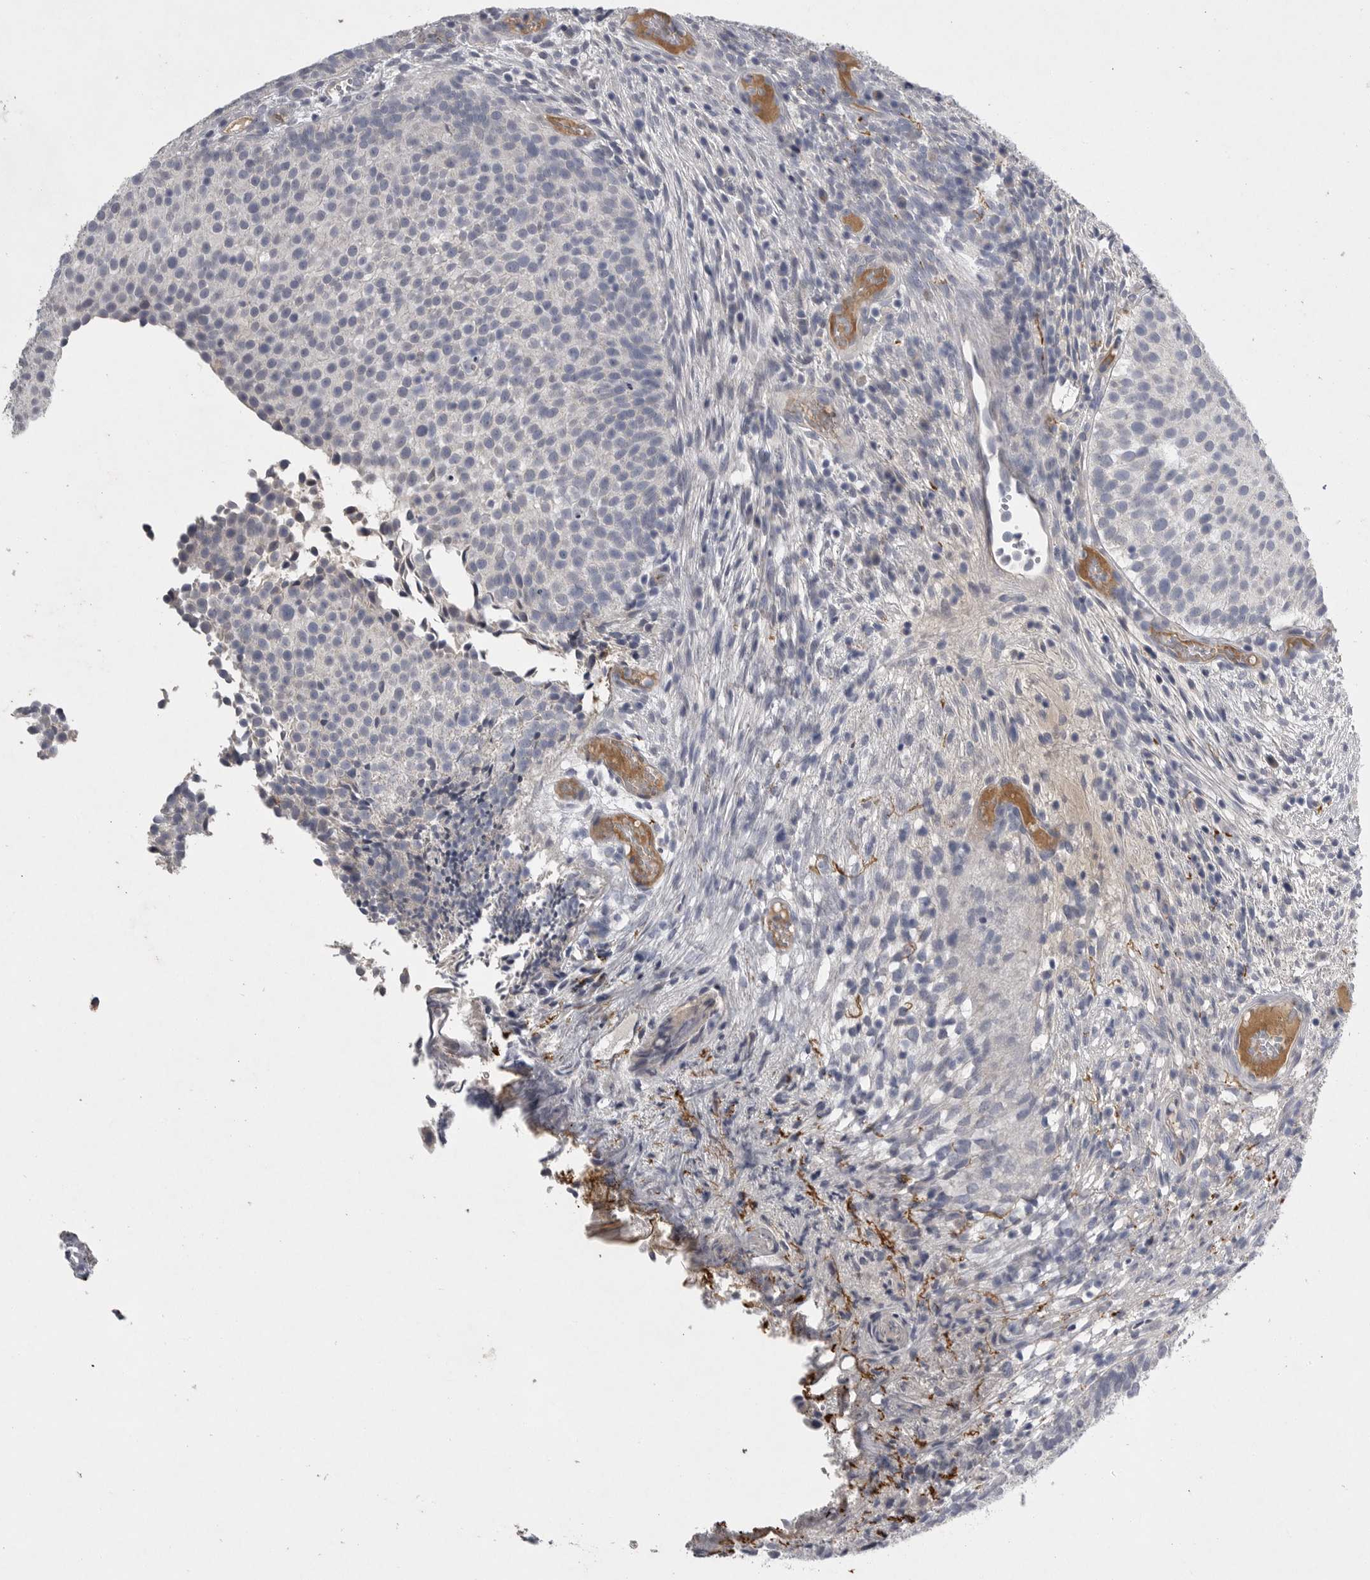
{"staining": {"intensity": "negative", "quantity": "none", "location": "none"}, "tissue": "urothelial cancer", "cell_type": "Tumor cells", "image_type": "cancer", "snomed": [{"axis": "morphology", "description": "Urothelial carcinoma, Low grade"}, {"axis": "topography", "description": "Urinary bladder"}], "caption": "This is an immunohistochemistry (IHC) micrograph of urothelial cancer. There is no positivity in tumor cells.", "gene": "CRP", "patient": {"sex": "male", "age": 86}}